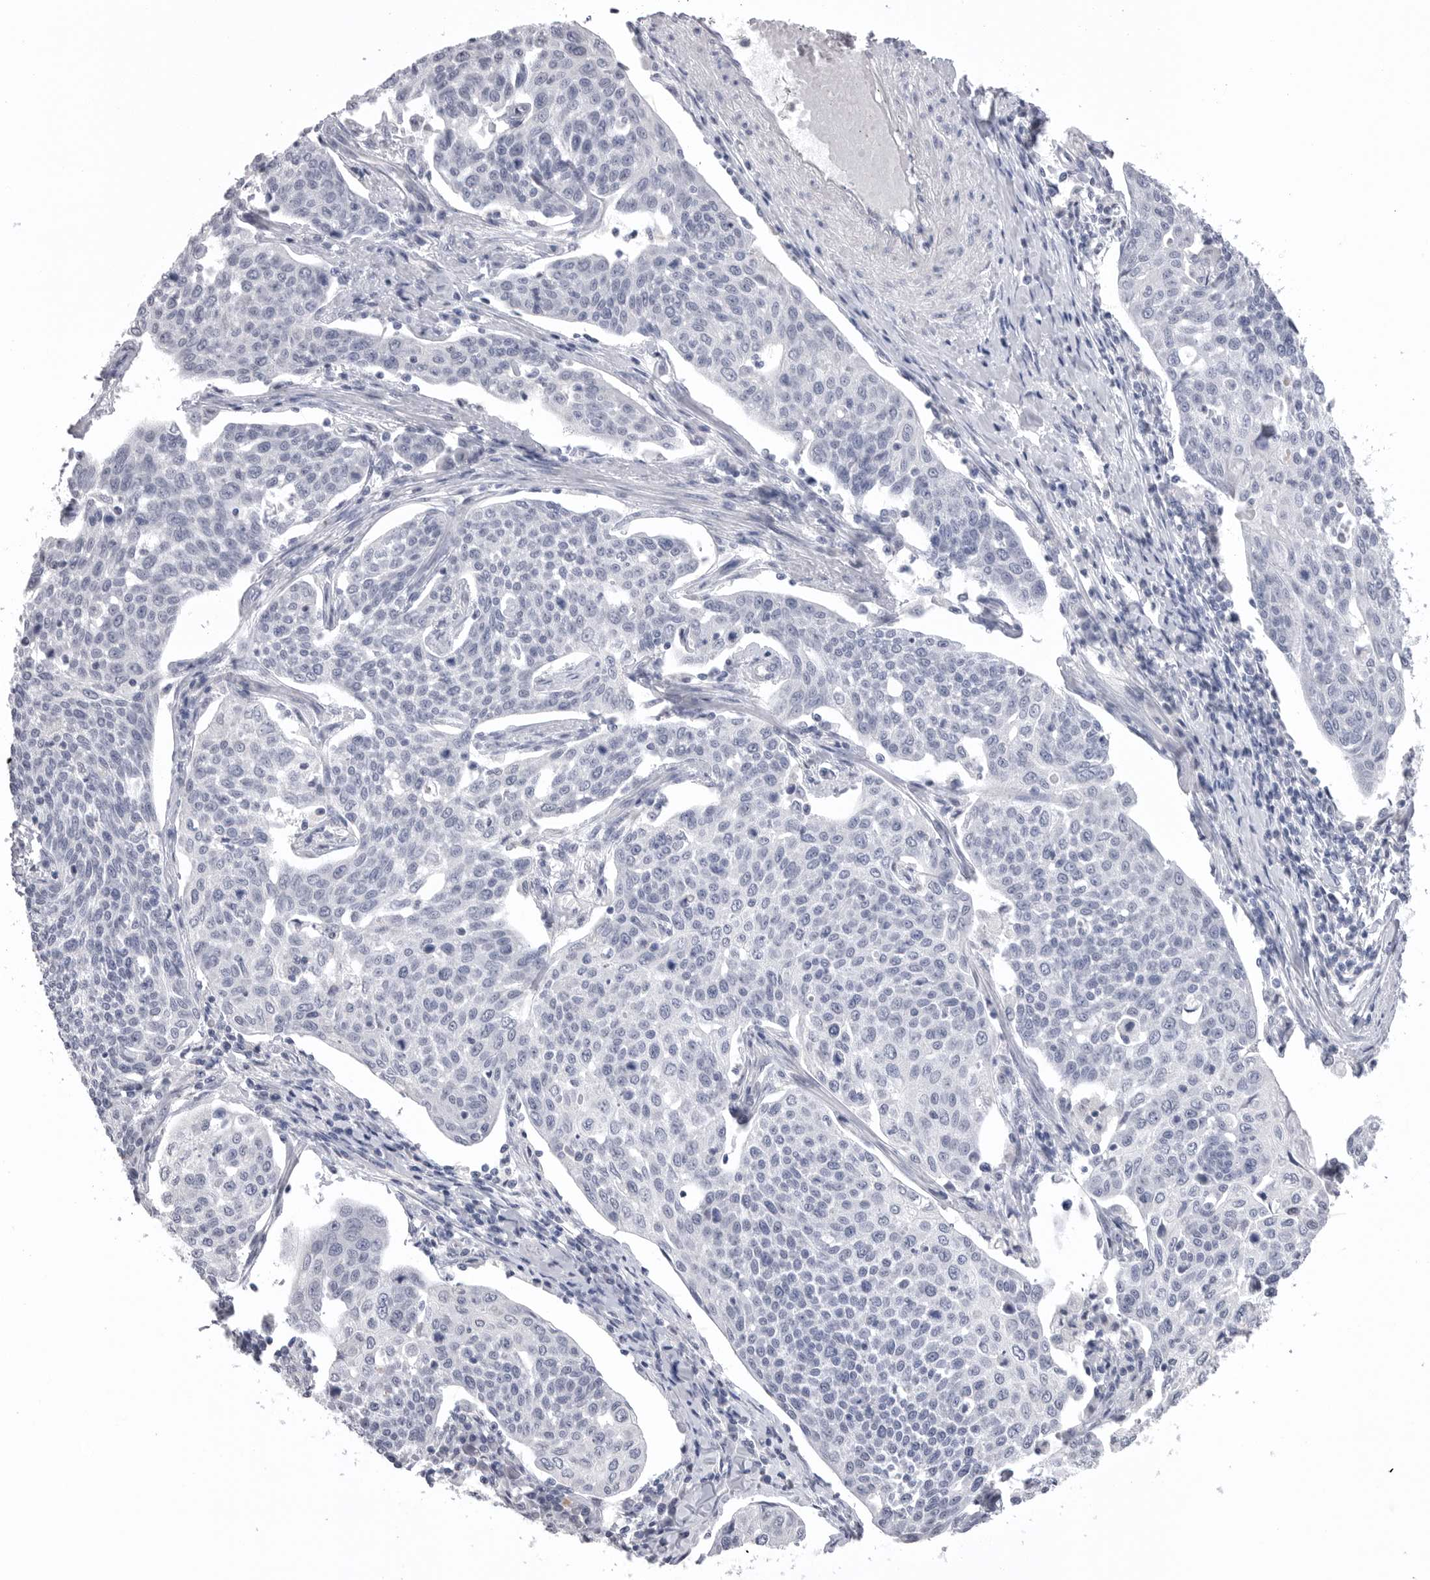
{"staining": {"intensity": "negative", "quantity": "none", "location": "none"}, "tissue": "cervical cancer", "cell_type": "Tumor cells", "image_type": "cancer", "snomed": [{"axis": "morphology", "description": "Squamous cell carcinoma, NOS"}, {"axis": "topography", "description": "Cervix"}], "caption": "Cervical cancer (squamous cell carcinoma) was stained to show a protein in brown. There is no significant expression in tumor cells. (DAB immunohistochemistry (IHC) with hematoxylin counter stain).", "gene": "DLGAP3", "patient": {"sex": "female", "age": 34}}